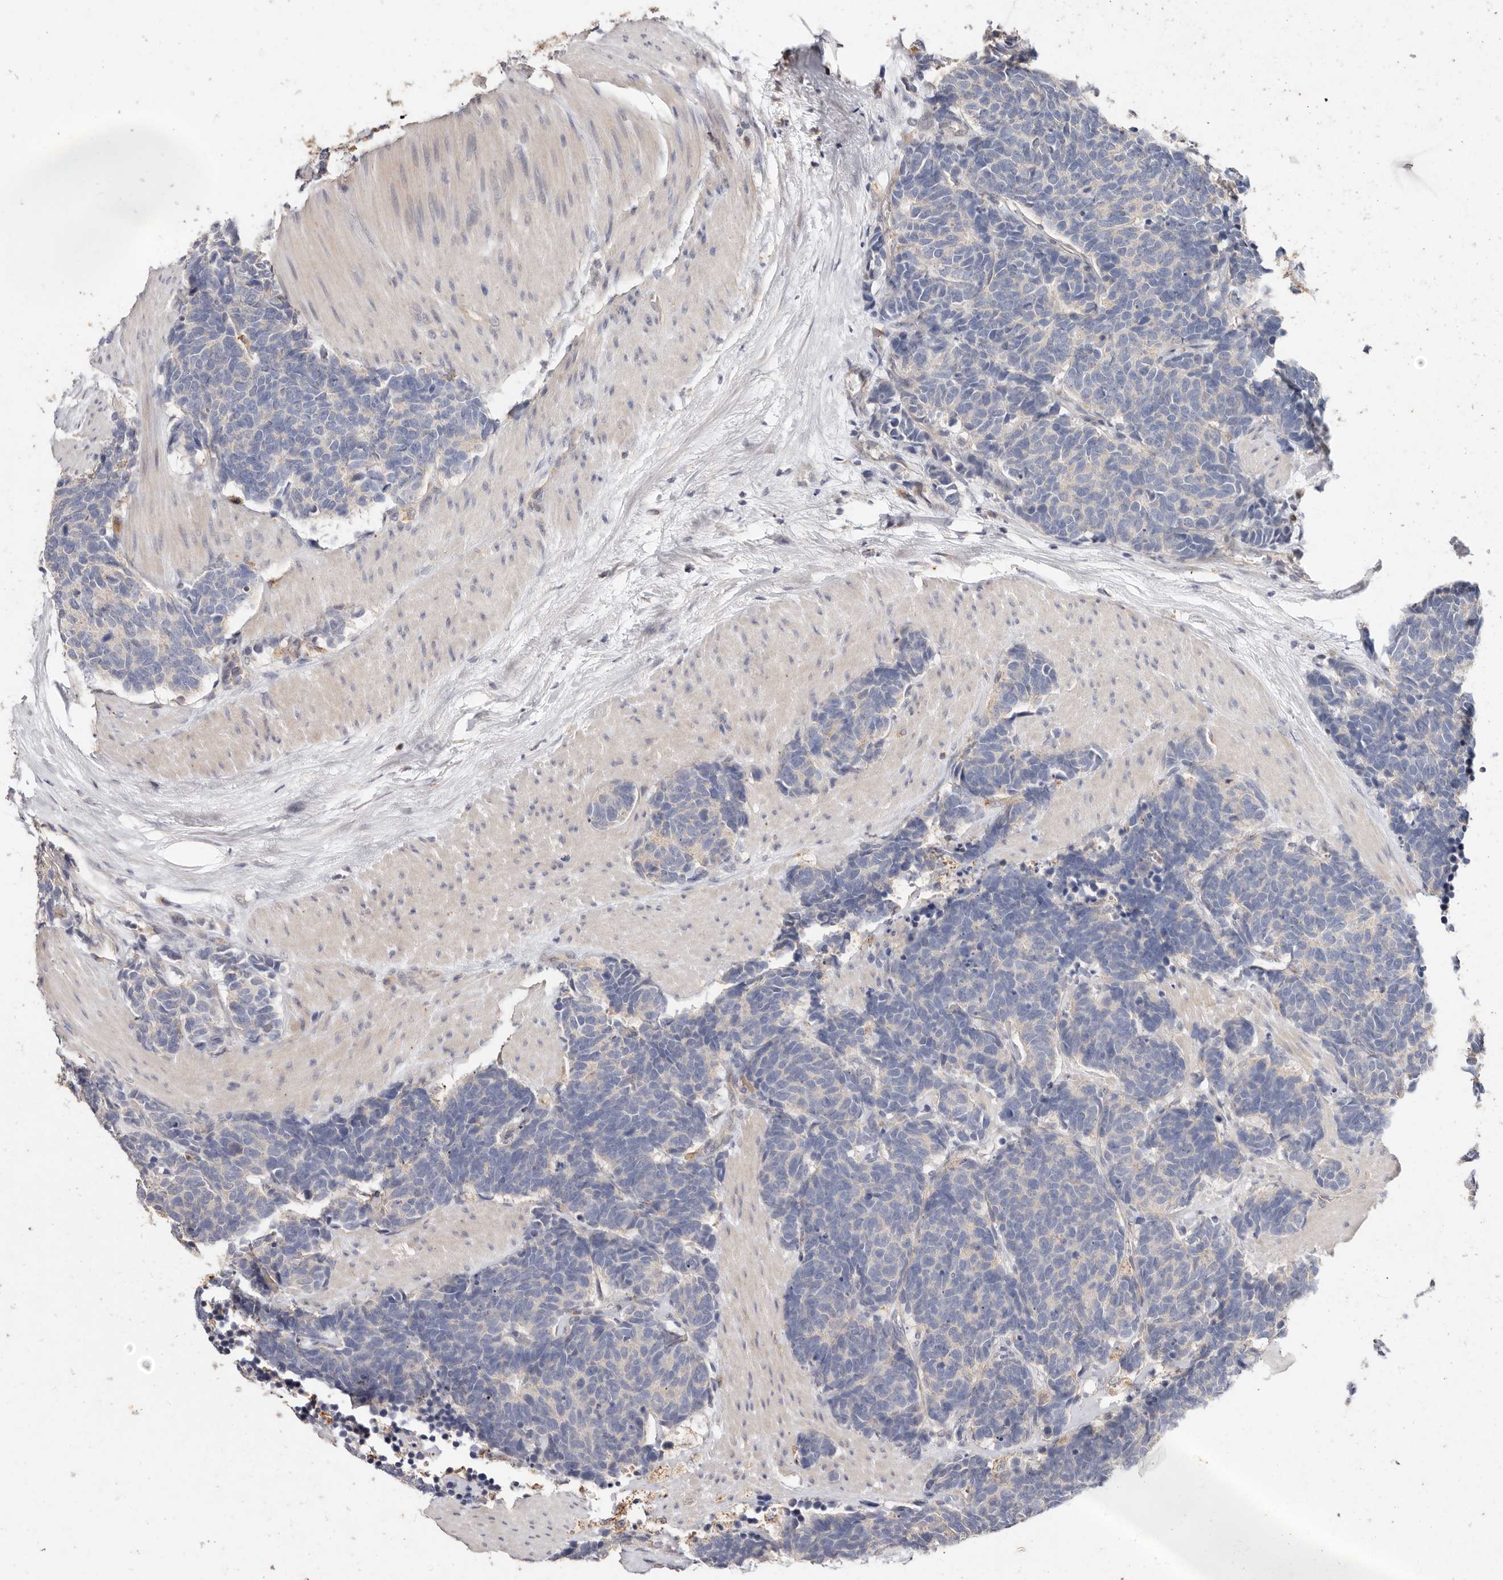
{"staining": {"intensity": "negative", "quantity": "none", "location": "none"}, "tissue": "carcinoid", "cell_type": "Tumor cells", "image_type": "cancer", "snomed": [{"axis": "morphology", "description": "Carcinoma, NOS"}, {"axis": "morphology", "description": "Carcinoid, malignant, NOS"}, {"axis": "topography", "description": "Urinary bladder"}], "caption": "IHC image of carcinoid stained for a protein (brown), which displays no staining in tumor cells.", "gene": "THBS3", "patient": {"sex": "male", "age": 57}}